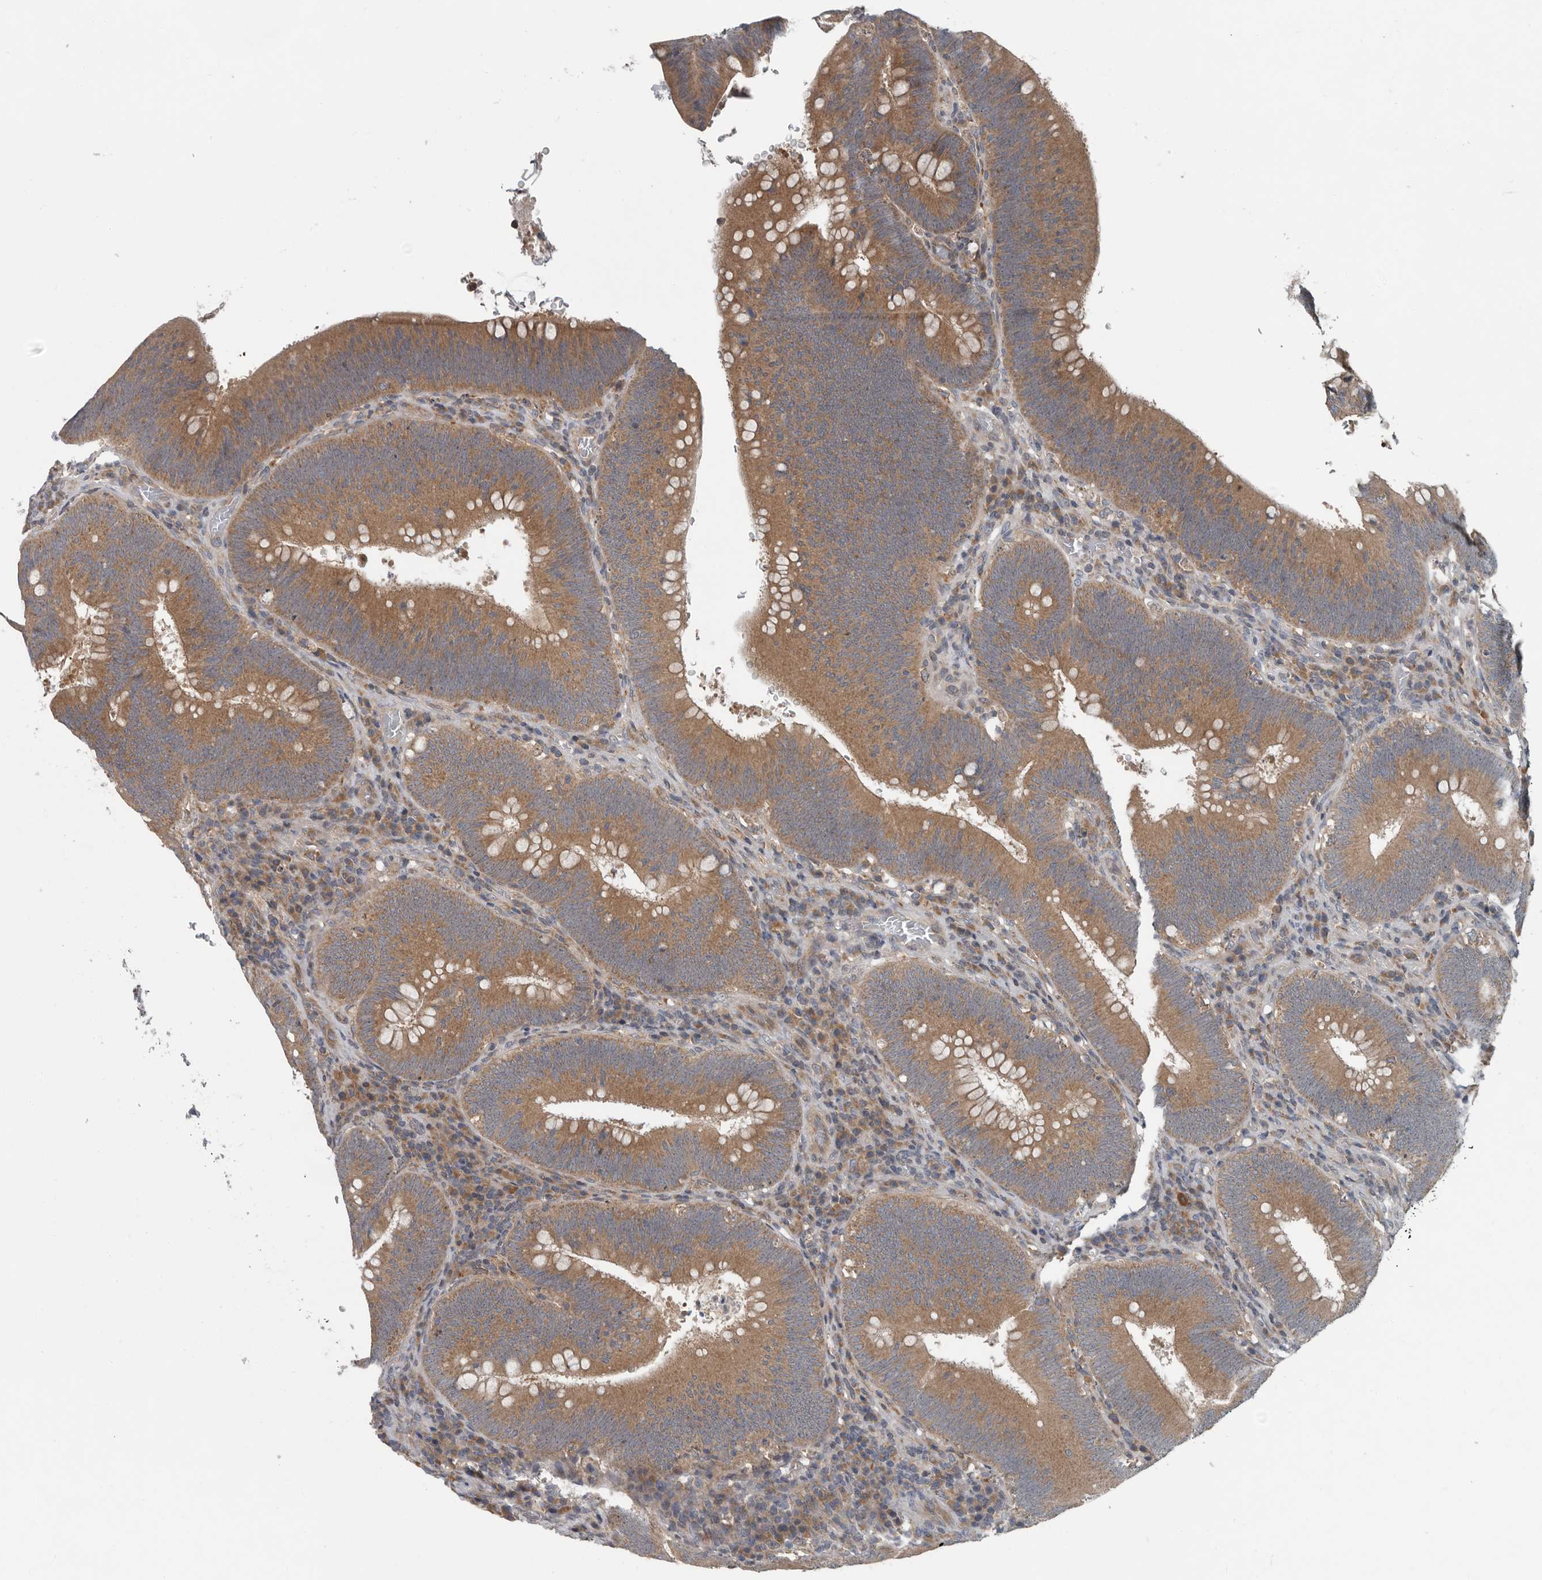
{"staining": {"intensity": "moderate", "quantity": ">75%", "location": "cytoplasmic/membranous"}, "tissue": "colorectal cancer", "cell_type": "Tumor cells", "image_type": "cancer", "snomed": [{"axis": "morphology", "description": "Normal tissue, NOS"}, {"axis": "topography", "description": "Colon"}], "caption": "The immunohistochemical stain labels moderate cytoplasmic/membranous positivity in tumor cells of colorectal cancer tissue. (DAB (3,3'-diaminobenzidine) IHC, brown staining for protein, blue staining for nuclei).", "gene": "TMEM199", "patient": {"sex": "female", "age": 82}}